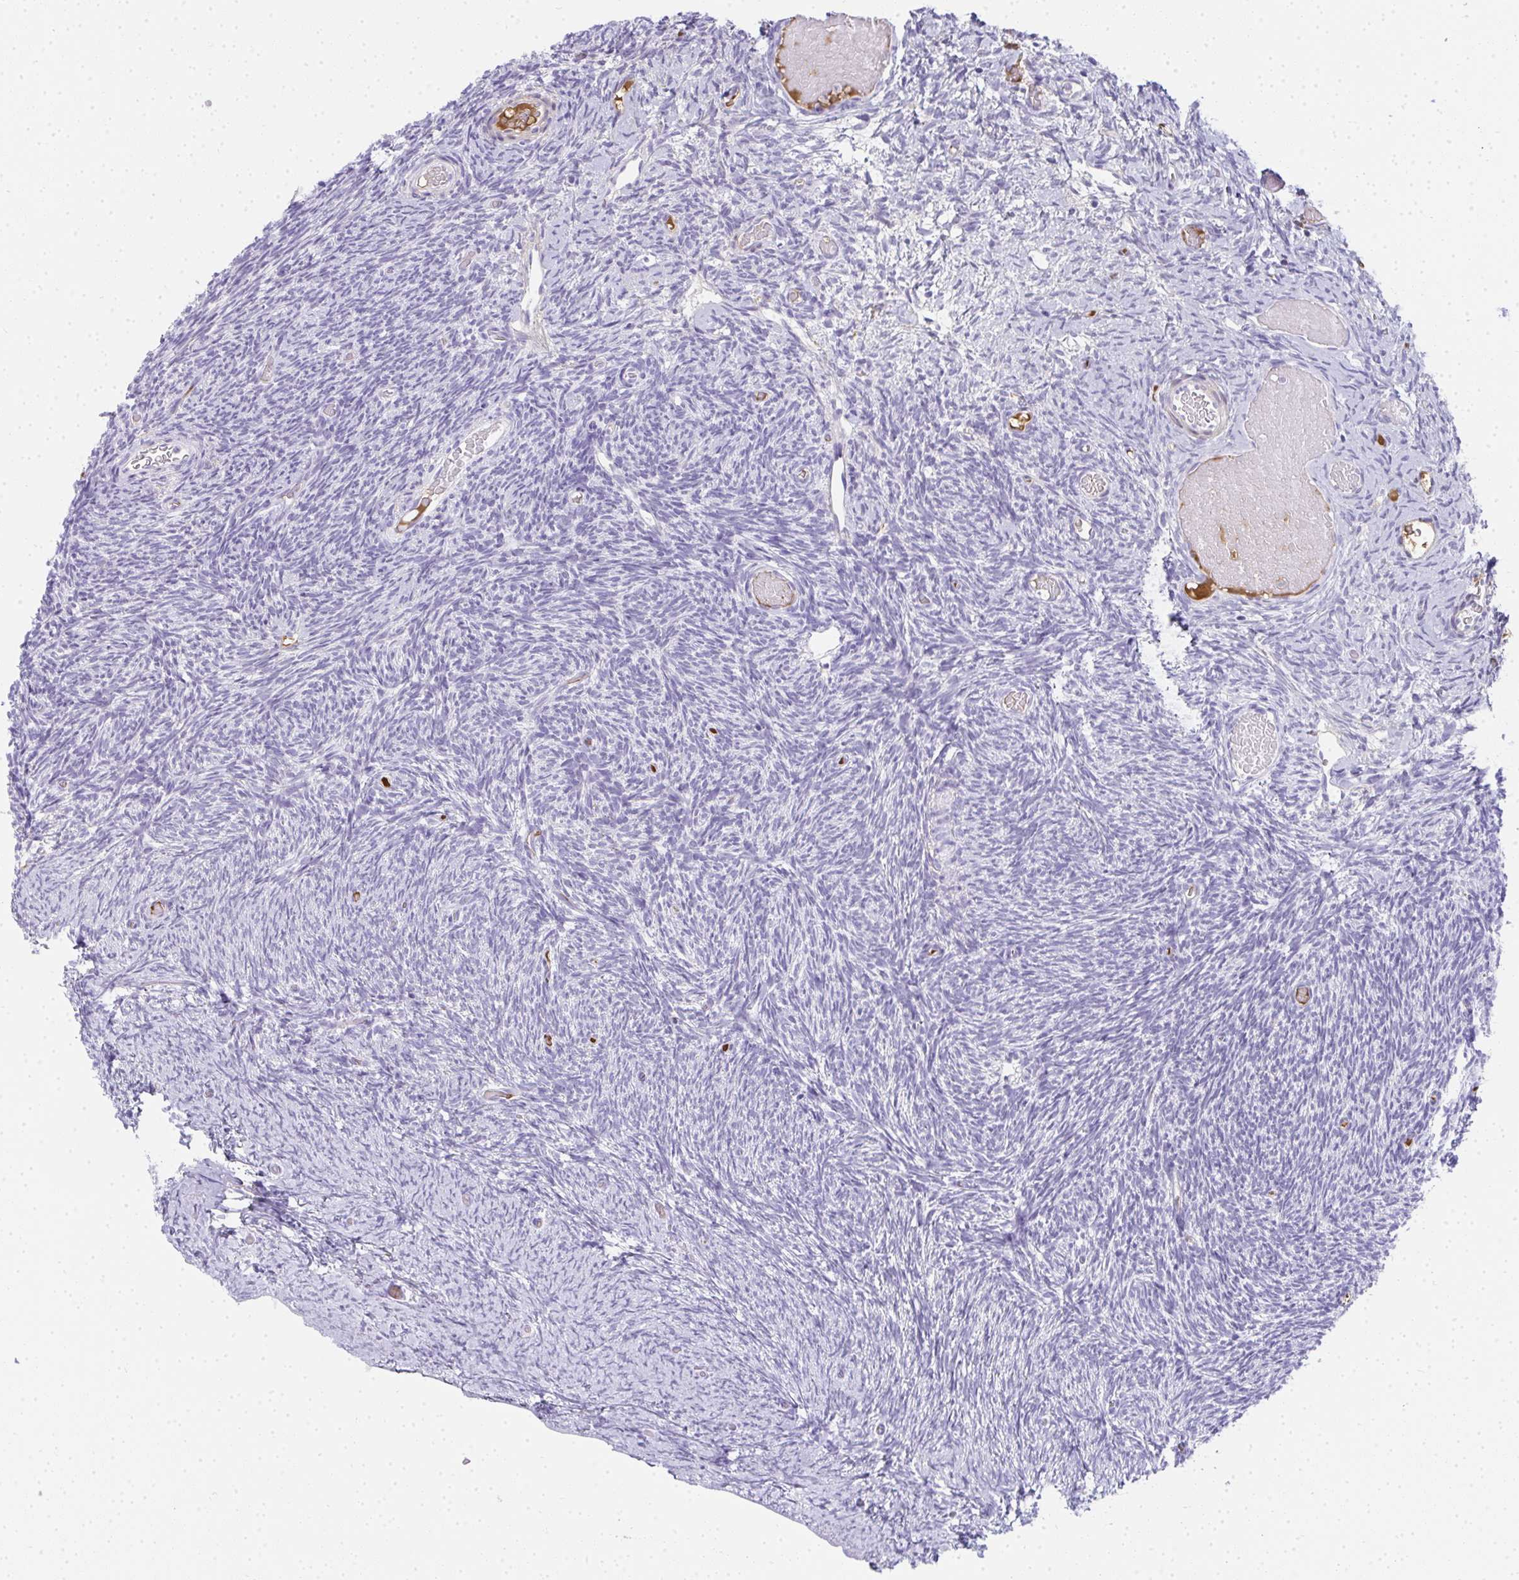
{"staining": {"intensity": "negative", "quantity": "none", "location": "none"}, "tissue": "ovary", "cell_type": "Follicle cells", "image_type": "normal", "snomed": [{"axis": "morphology", "description": "Normal tissue, NOS"}, {"axis": "topography", "description": "Ovary"}], "caption": "Immunohistochemistry of unremarkable ovary reveals no positivity in follicle cells. (DAB (3,3'-diaminobenzidine) immunohistochemistry with hematoxylin counter stain).", "gene": "ZSWIM3", "patient": {"sex": "female", "age": 39}}